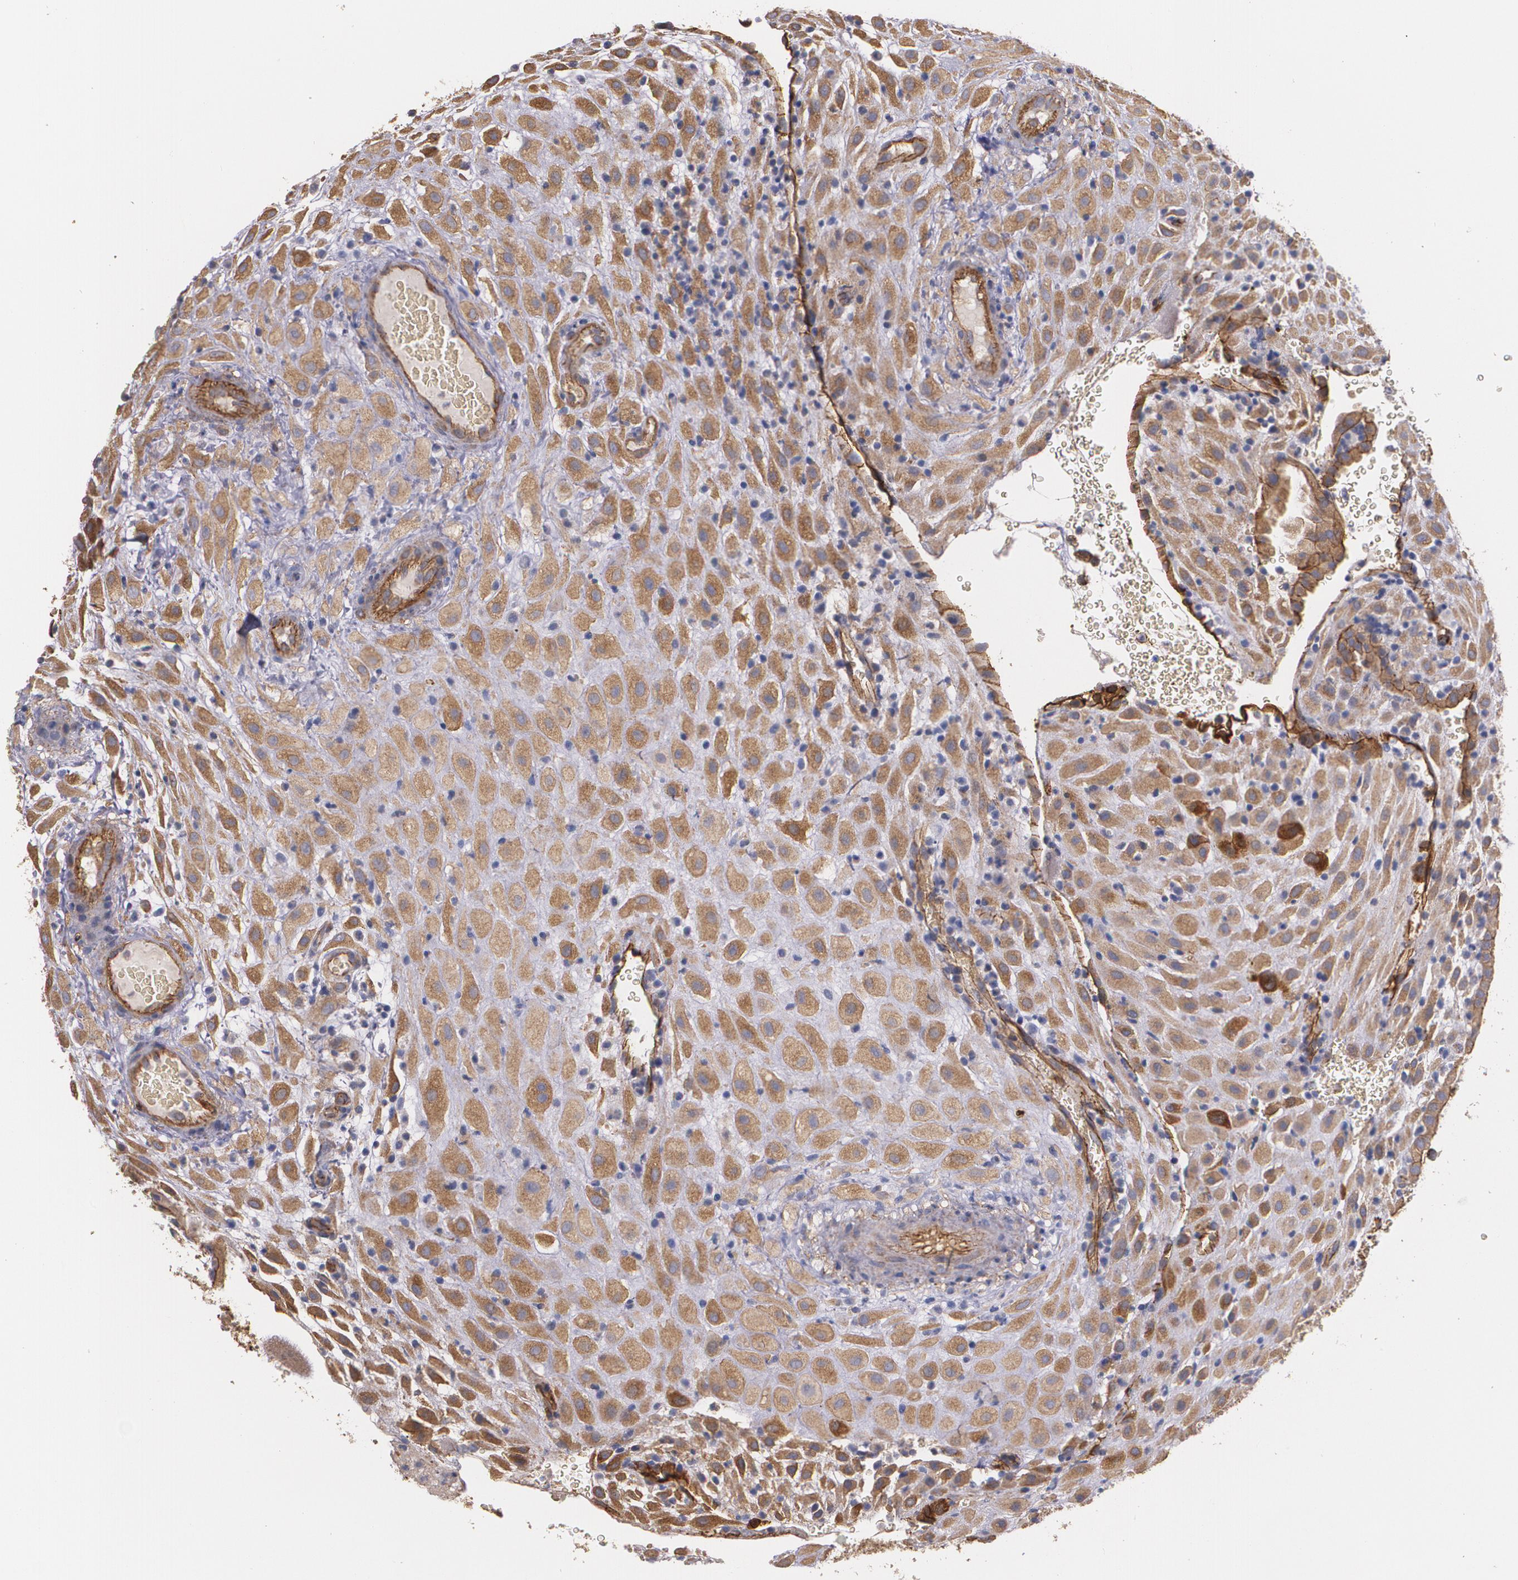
{"staining": {"intensity": "strong", "quantity": ">75%", "location": "cytoplasmic/membranous"}, "tissue": "placenta", "cell_type": "Decidual cells", "image_type": "normal", "snomed": [{"axis": "morphology", "description": "Normal tissue, NOS"}, {"axis": "topography", "description": "Placenta"}], "caption": "Immunohistochemical staining of unremarkable placenta displays high levels of strong cytoplasmic/membranous positivity in approximately >75% of decidual cells. The staining was performed using DAB (3,3'-diaminobenzidine) to visualize the protein expression in brown, while the nuclei were stained in blue with hematoxylin (Magnification: 20x).", "gene": "TJP1", "patient": {"sex": "female", "age": 19}}